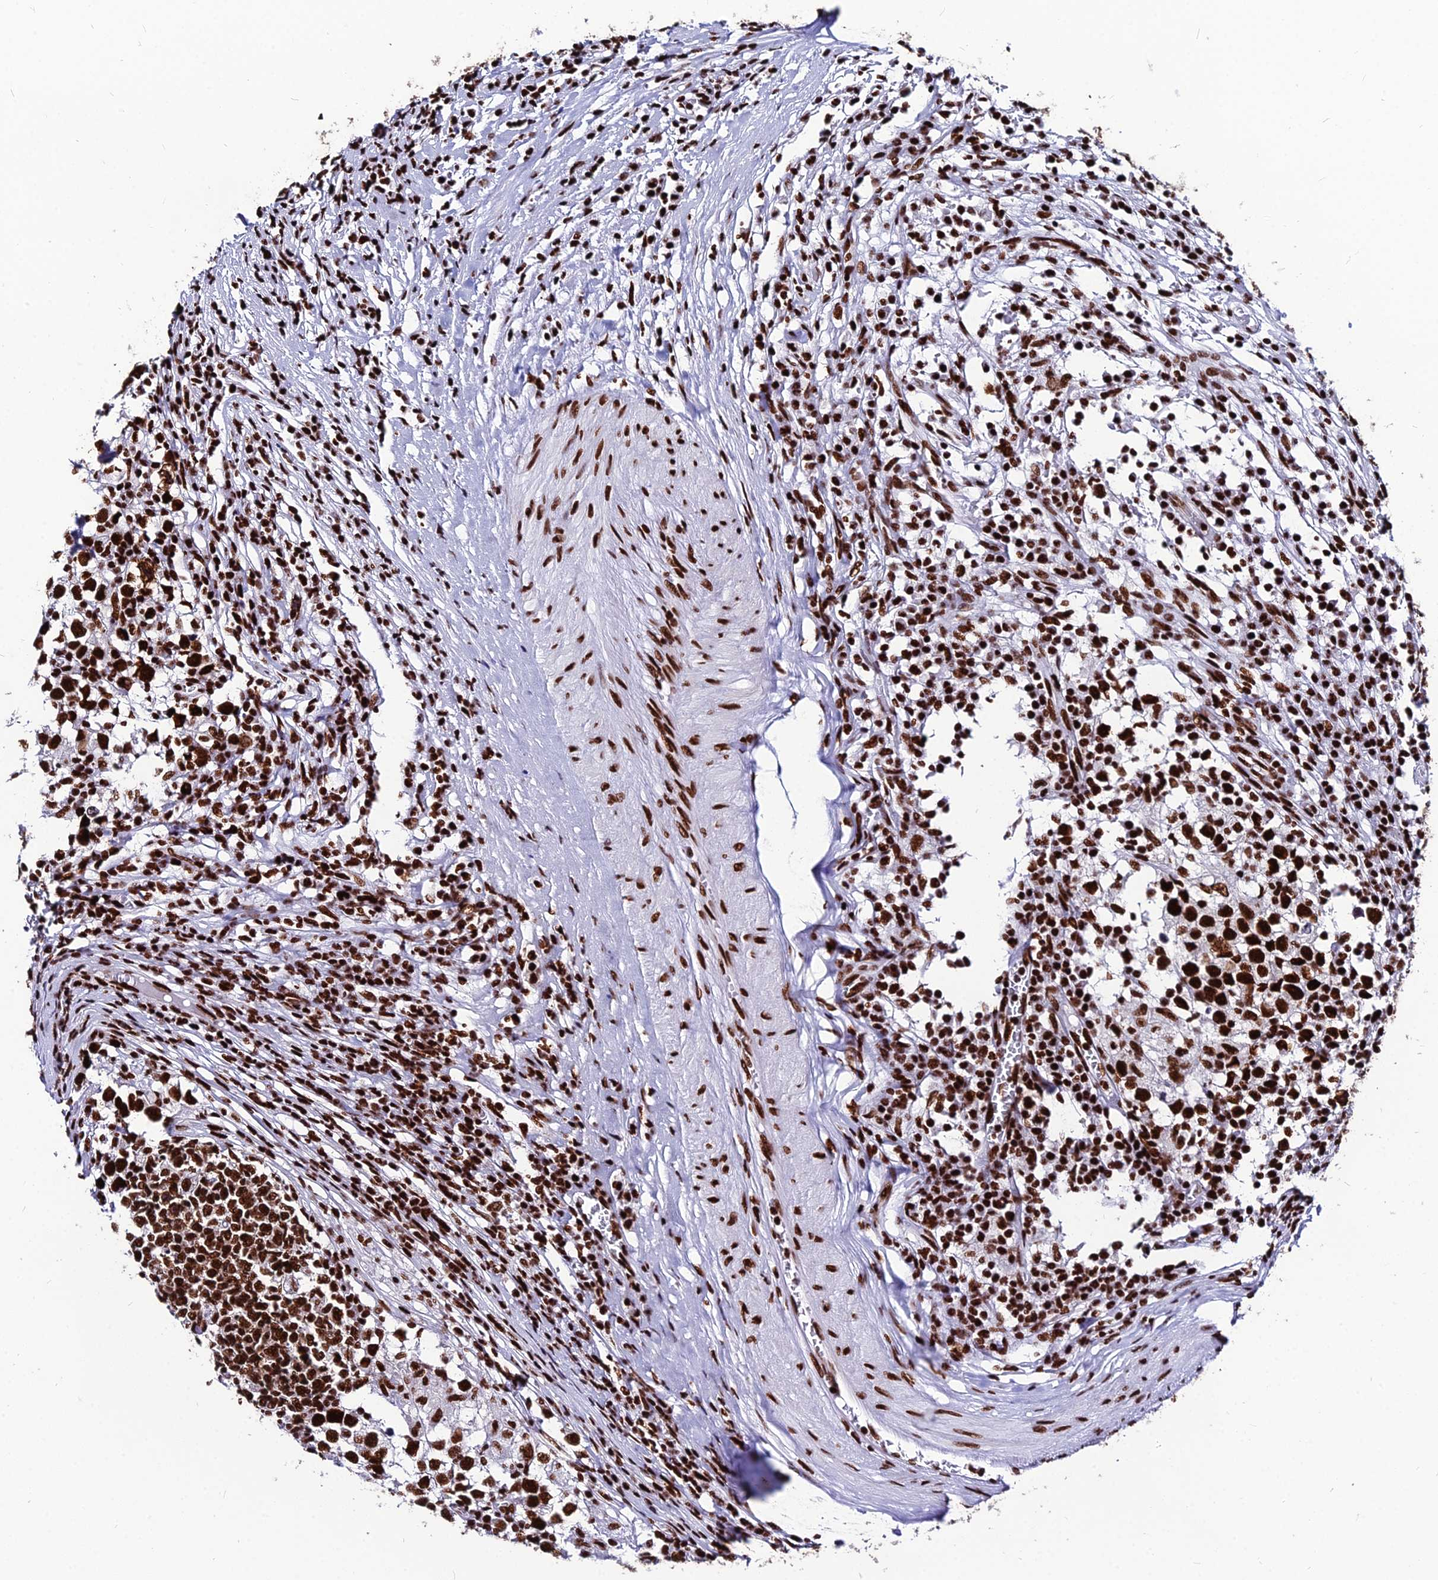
{"staining": {"intensity": "strong", "quantity": ">75%", "location": "nuclear"}, "tissue": "testis cancer", "cell_type": "Tumor cells", "image_type": "cancer", "snomed": [{"axis": "morphology", "description": "Seminoma, NOS"}, {"axis": "topography", "description": "Testis"}], "caption": "A brown stain labels strong nuclear staining of a protein in human seminoma (testis) tumor cells.", "gene": "HNRNPH1", "patient": {"sex": "male", "age": 65}}